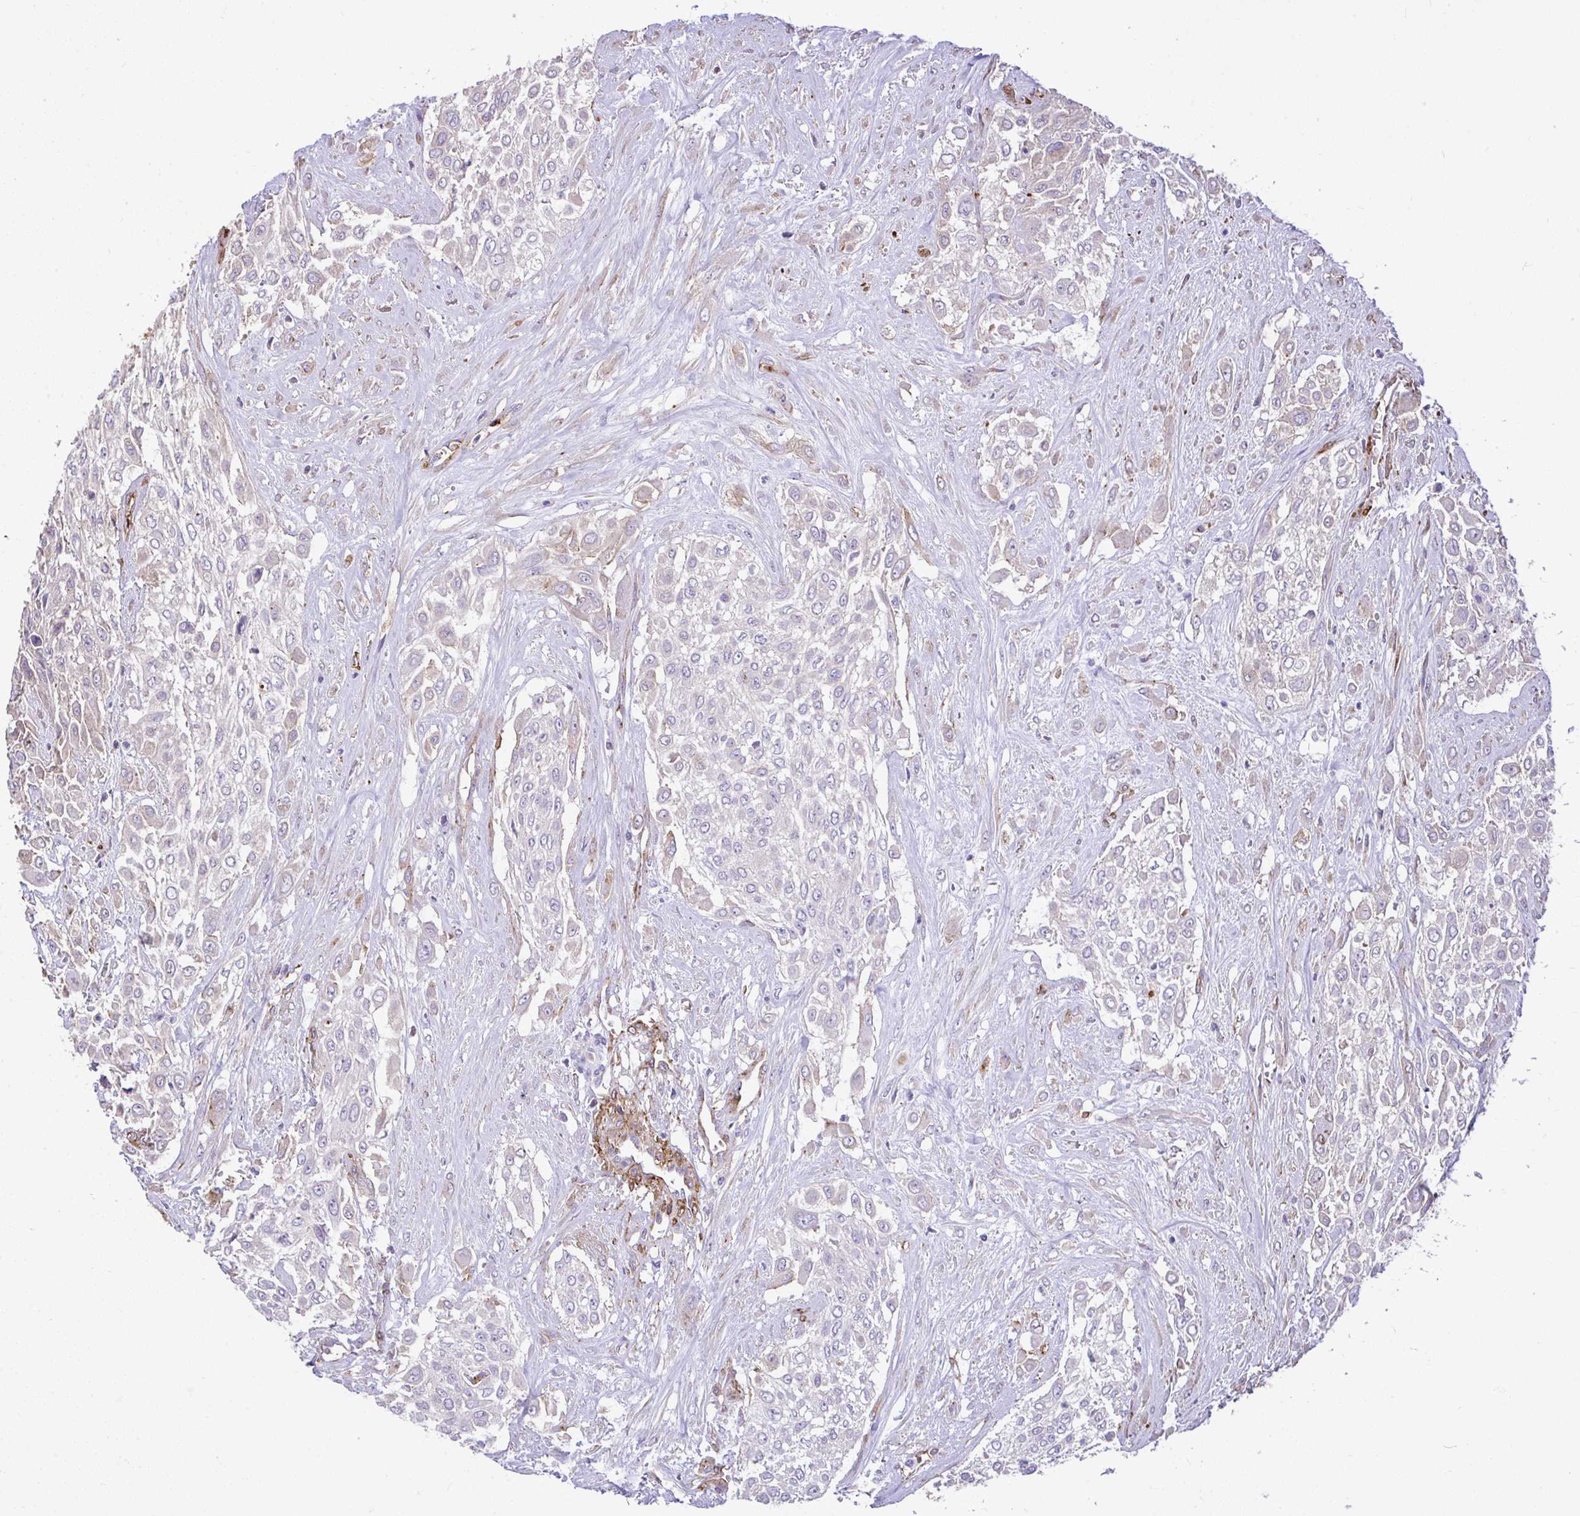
{"staining": {"intensity": "negative", "quantity": "none", "location": "none"}, "tissue": "urothelial cancer", "cell_type": "Tumor cells", "image_type": "cancer", "snomed": [{"axis": "morphology", "description": "Urothelial carcinoma, High grade"}, {"axis": "topography", "description": "Urinary bladder"}], "caption": "There is no significant staining in tumor cells of urothelial carcinoma (high-grade).", "gene": "PTPRK", "patient": {"sex": "male", "age": 57}}